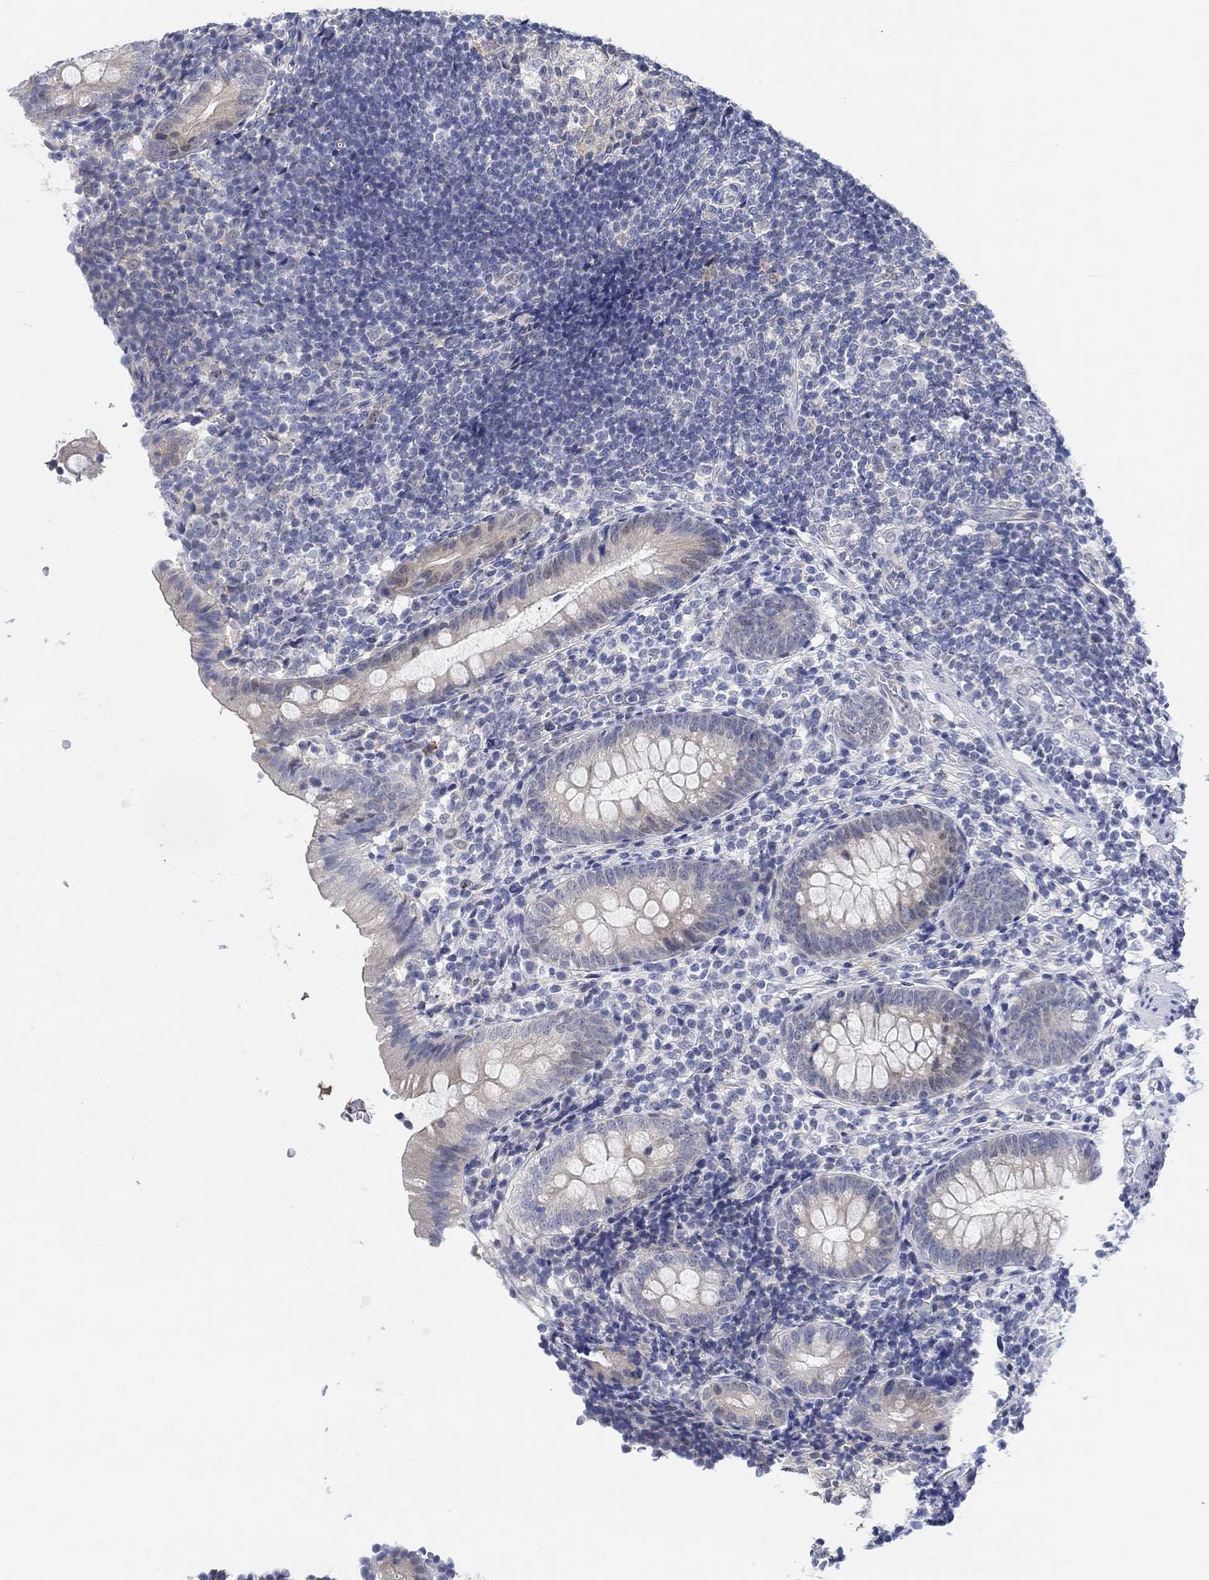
{"staining": {"intensity": "negative", "quantity": "none", "location": "none"}, "tissue": "appendix", "cell_type": "Glandular cells", "image_type": "normal", "snomed": [{"axis": "morphology", "description": "Normal tissue, NOS"}, {"axis": "topography", "description": "Appendix"}], "caption": "Glandular cells show no significant staining in benign appendix. Brightfield microscopy of immunohistochemistry (IHC) stained with DAB (brown) and hematoxylin (blue), captured at high magnification.", "gene": "SNTG2", "patient": {"sex": "female", "age": 40}}